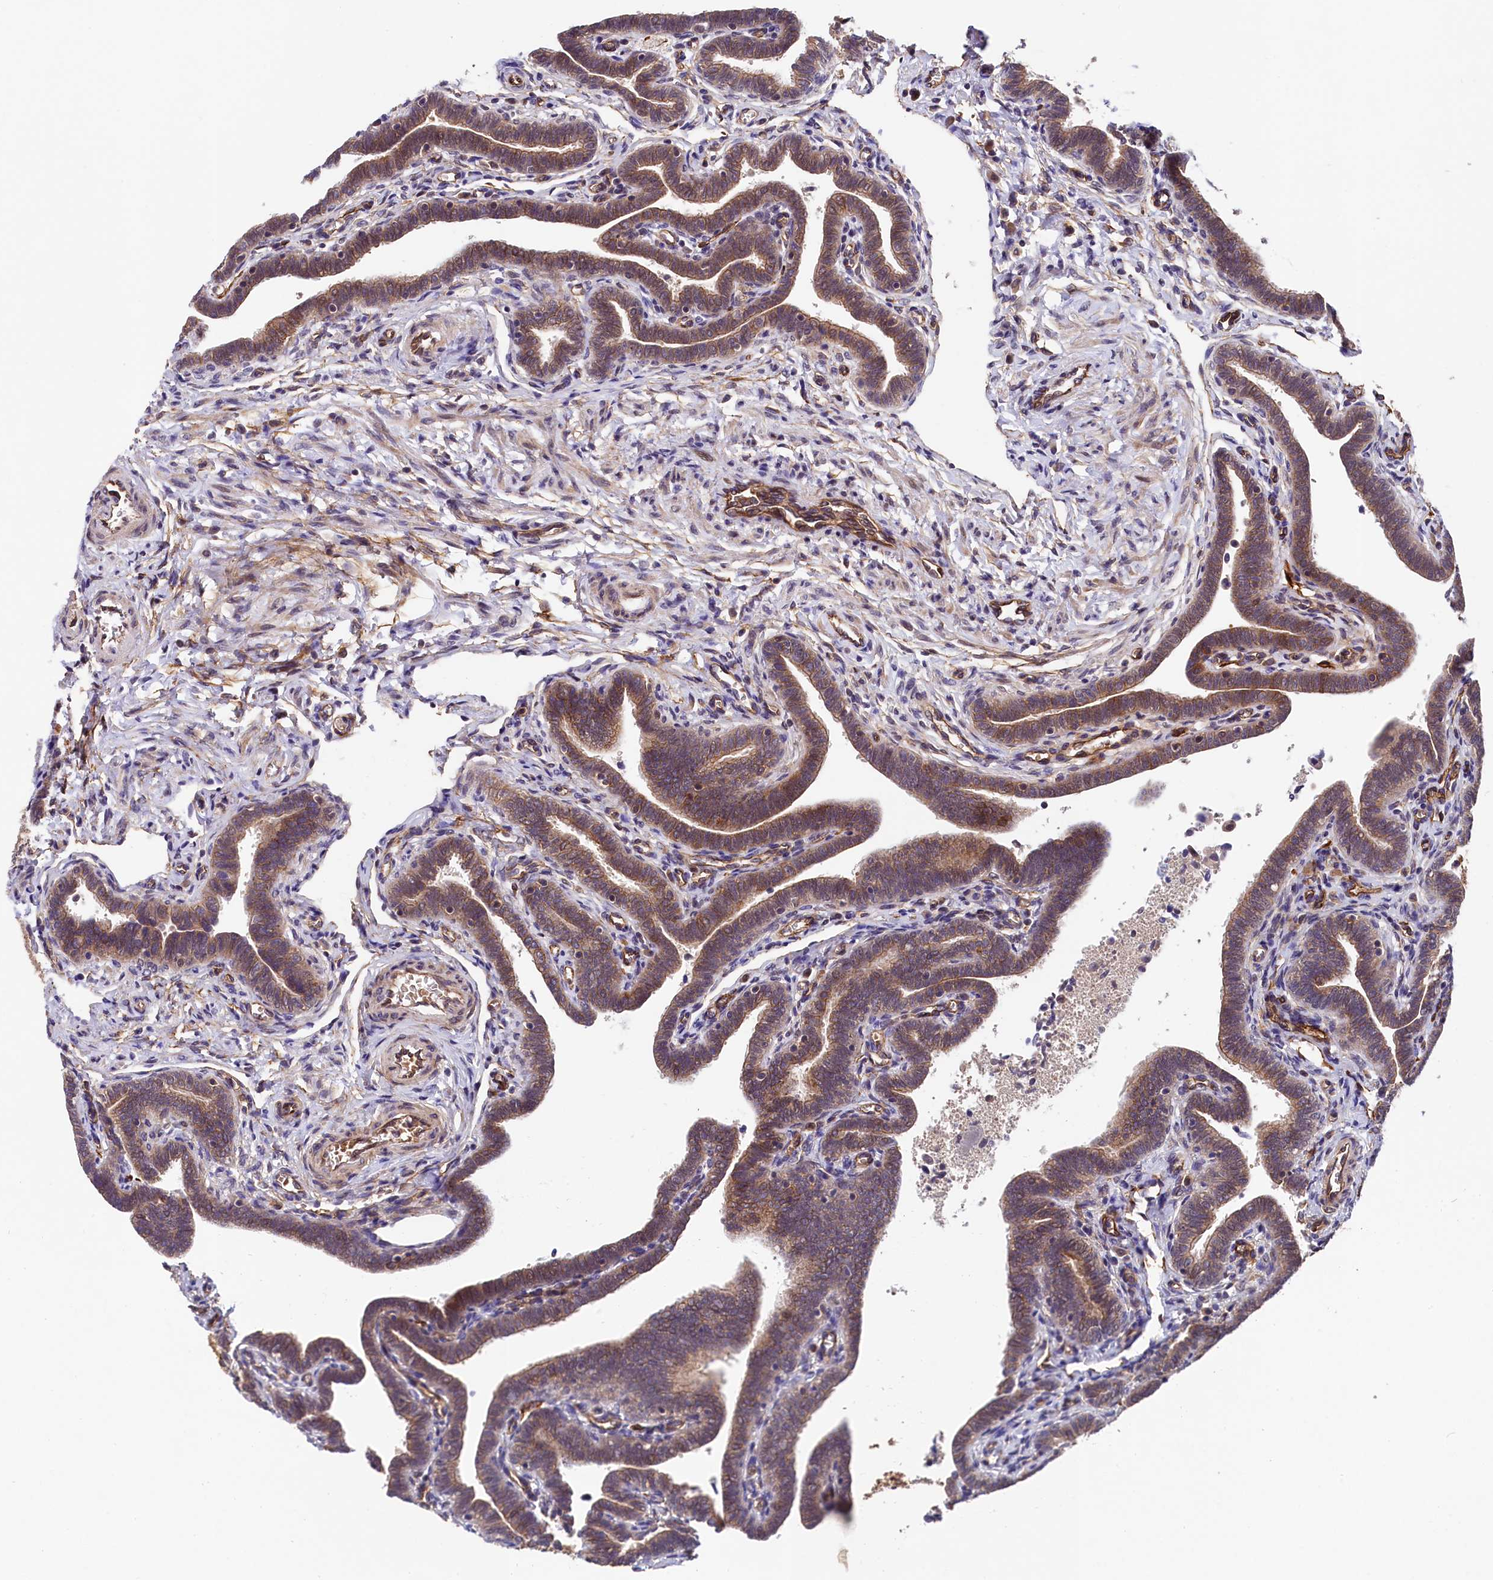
{"staining": {"intensity": "moderate", "quantity": ">75%", "location": "cytoplasmic/membranous"}, "tissue": "fallopian tube", "cell_type": "Glandular cells", "image_type": "normal", "snomed": [{"axis": "morphology", "description": "Normal tissue, NOS"}, {"axis": "topography", "description": "Fallopian tube"}], "caption": "DAB immunohistochemical staining of unremarkable human fallopian tube displays moderate cytoplasmic/membranous protein staining in approximately >75% of glandular cells.", "gene": "ARL14EP", "patient": {"sex": "female", "age": 36}}